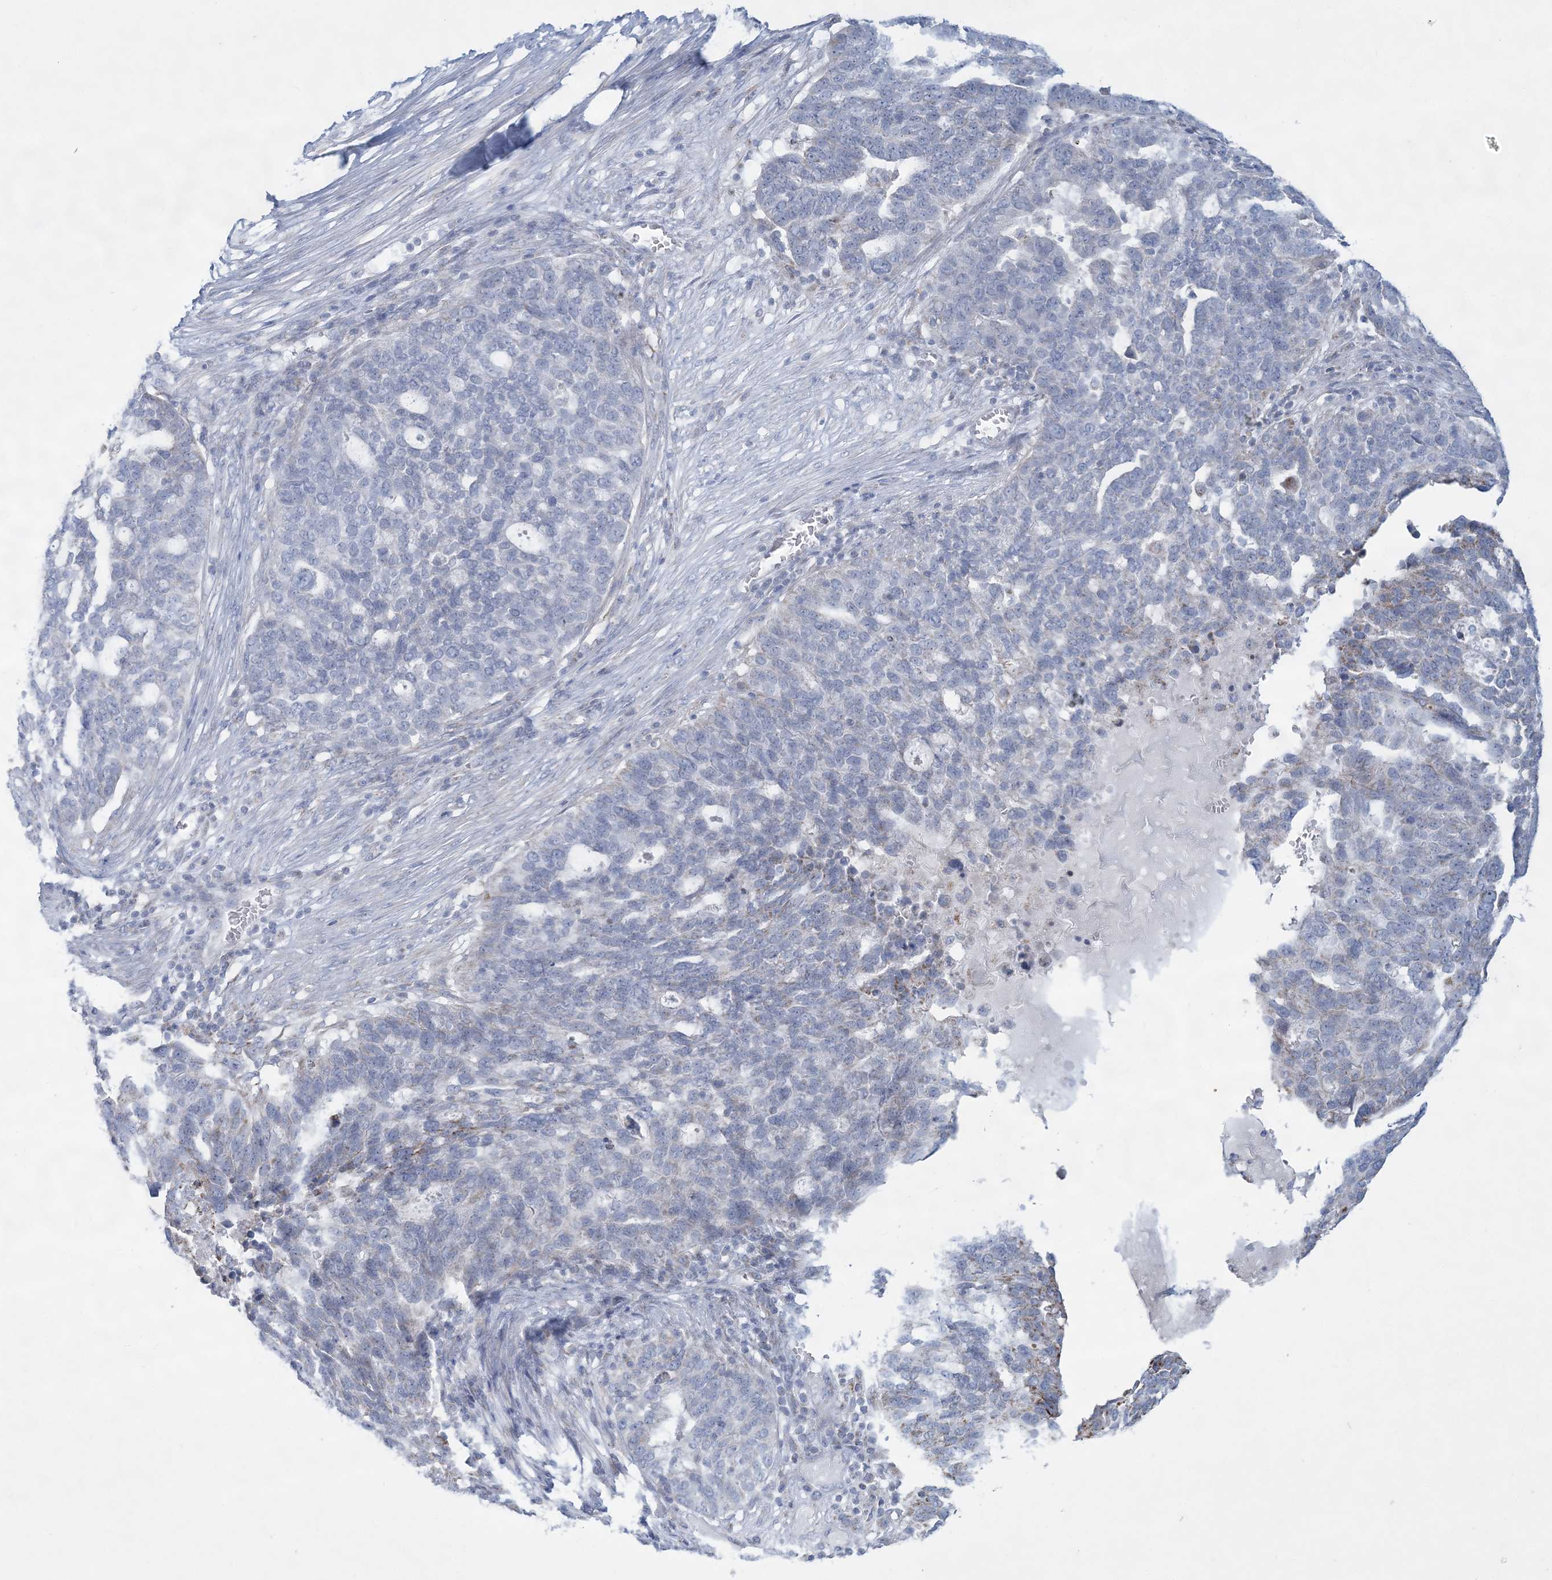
{"staining": {"intensity": "negative", "quantity": "none", "location": "none"}, "tissue": "ovarian cancer", "cell_type": "Tumor cells", "image_type": "cancer", "snomed": [{"axis": "morphology", "description": "Cystadenocarcinoma, serous, NOS"}, {"axis": "topography", "description": "Ovary"}], "caption": "A histopathology image of ovarian cancer stained for a protein displays no brown staining in tumor cells. Brightfield microscopy of IHC stained with DAB (brown) and hematoxylin (blue), captured at high magnification.", "gene": "TBC1D7", "patient": {"sex": "female", "age": 59}}